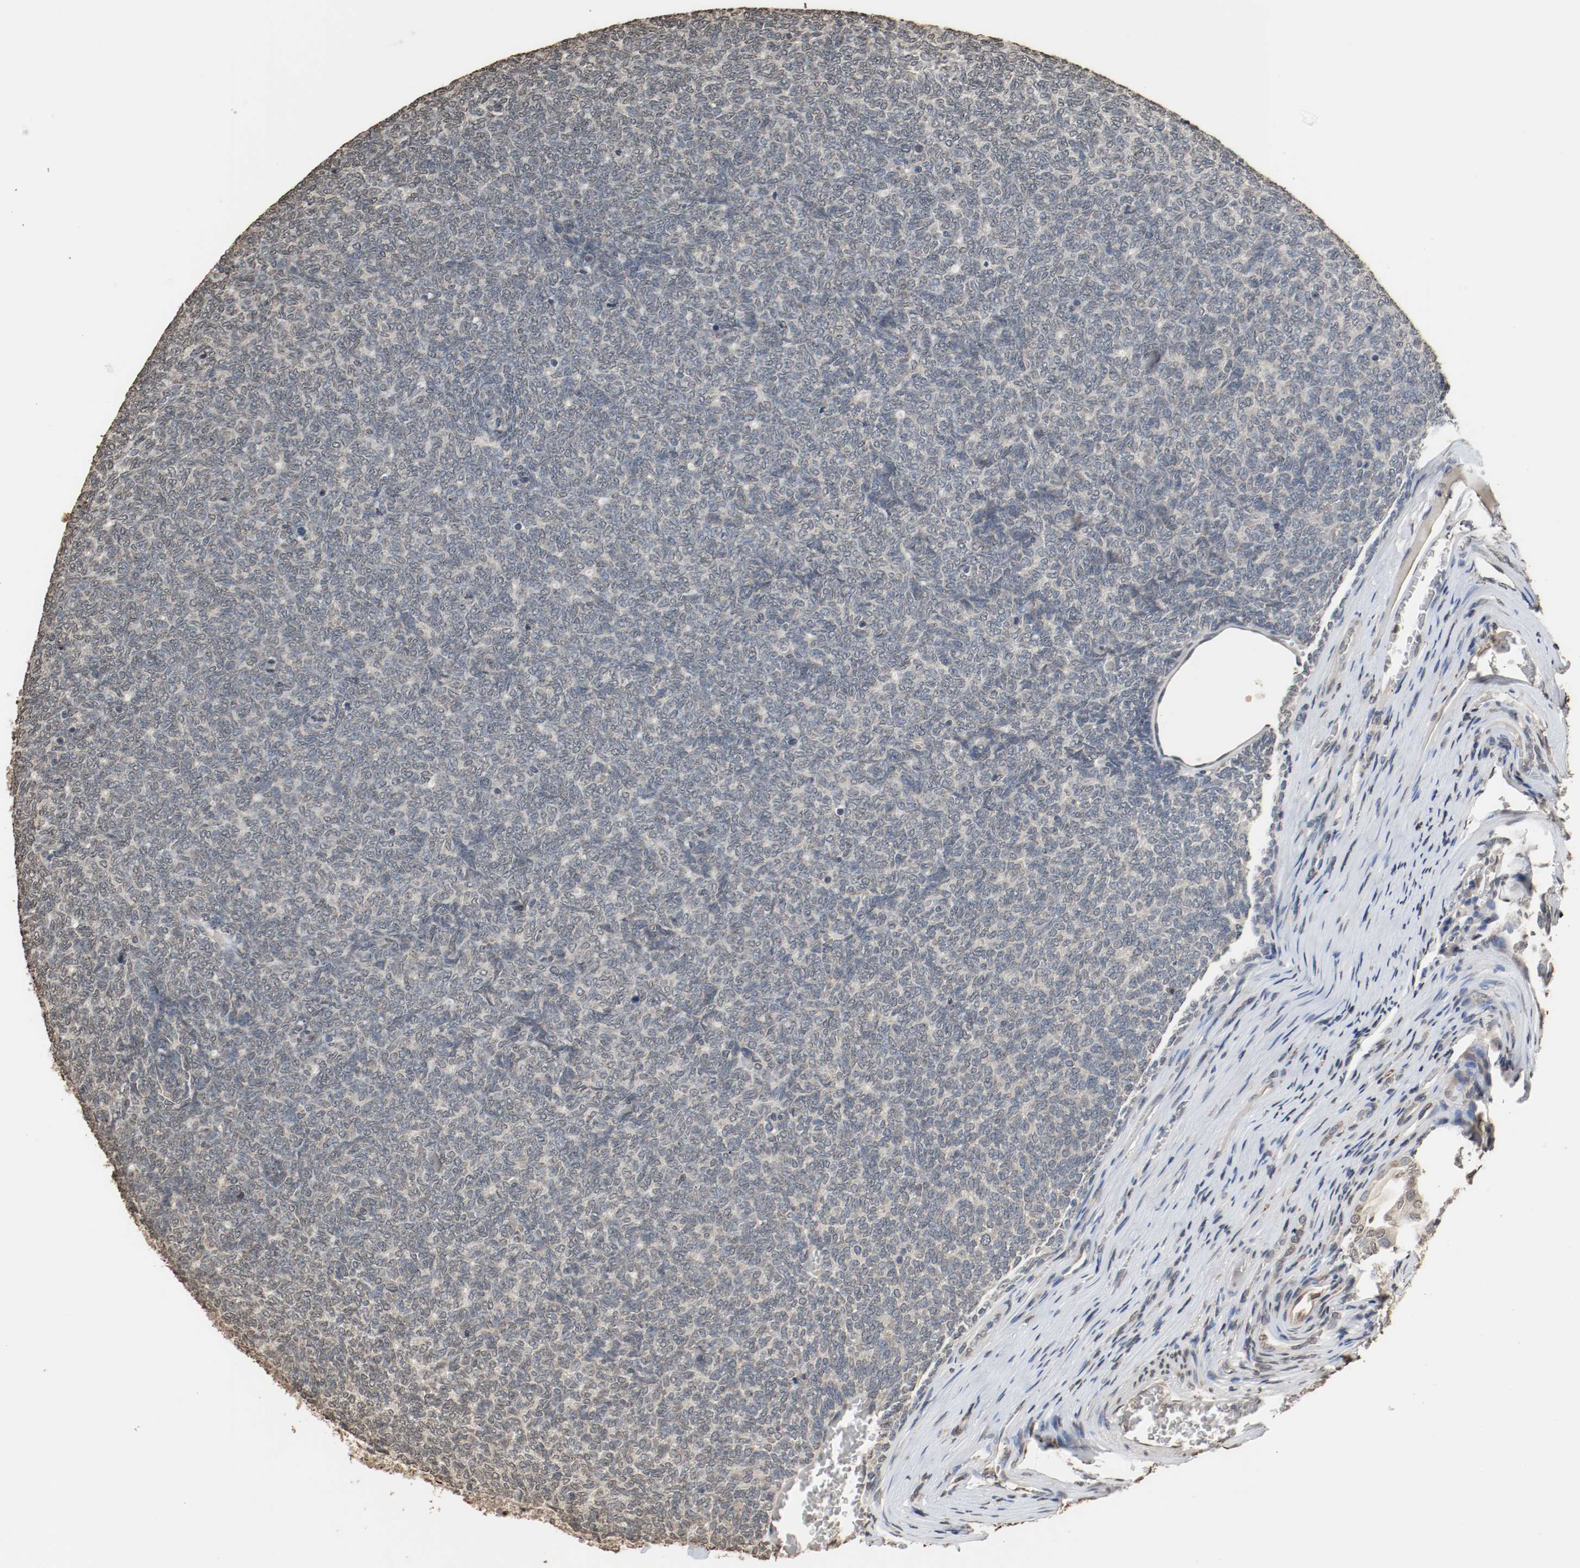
{"staining": {"intensity": "negative", "quantity": "none", "location": "none"}, "tissue": "renal cancer", "cell_type": "Tumor cells", "image_type": "cancer", "snomed": [{"axis": "morphology", "description": "Neoplasm, malignant, NOS"}, {"axis": "topography", "description": "Kidney"}], "caption": "Immunohistochemistry histopathology image of renal cancer (malignant neoplasm) stained for a protein (brown), which exhibits no expression in tumor cells.", "gene": "RTN4", "patient": {"sex": "male", "age": 28}}